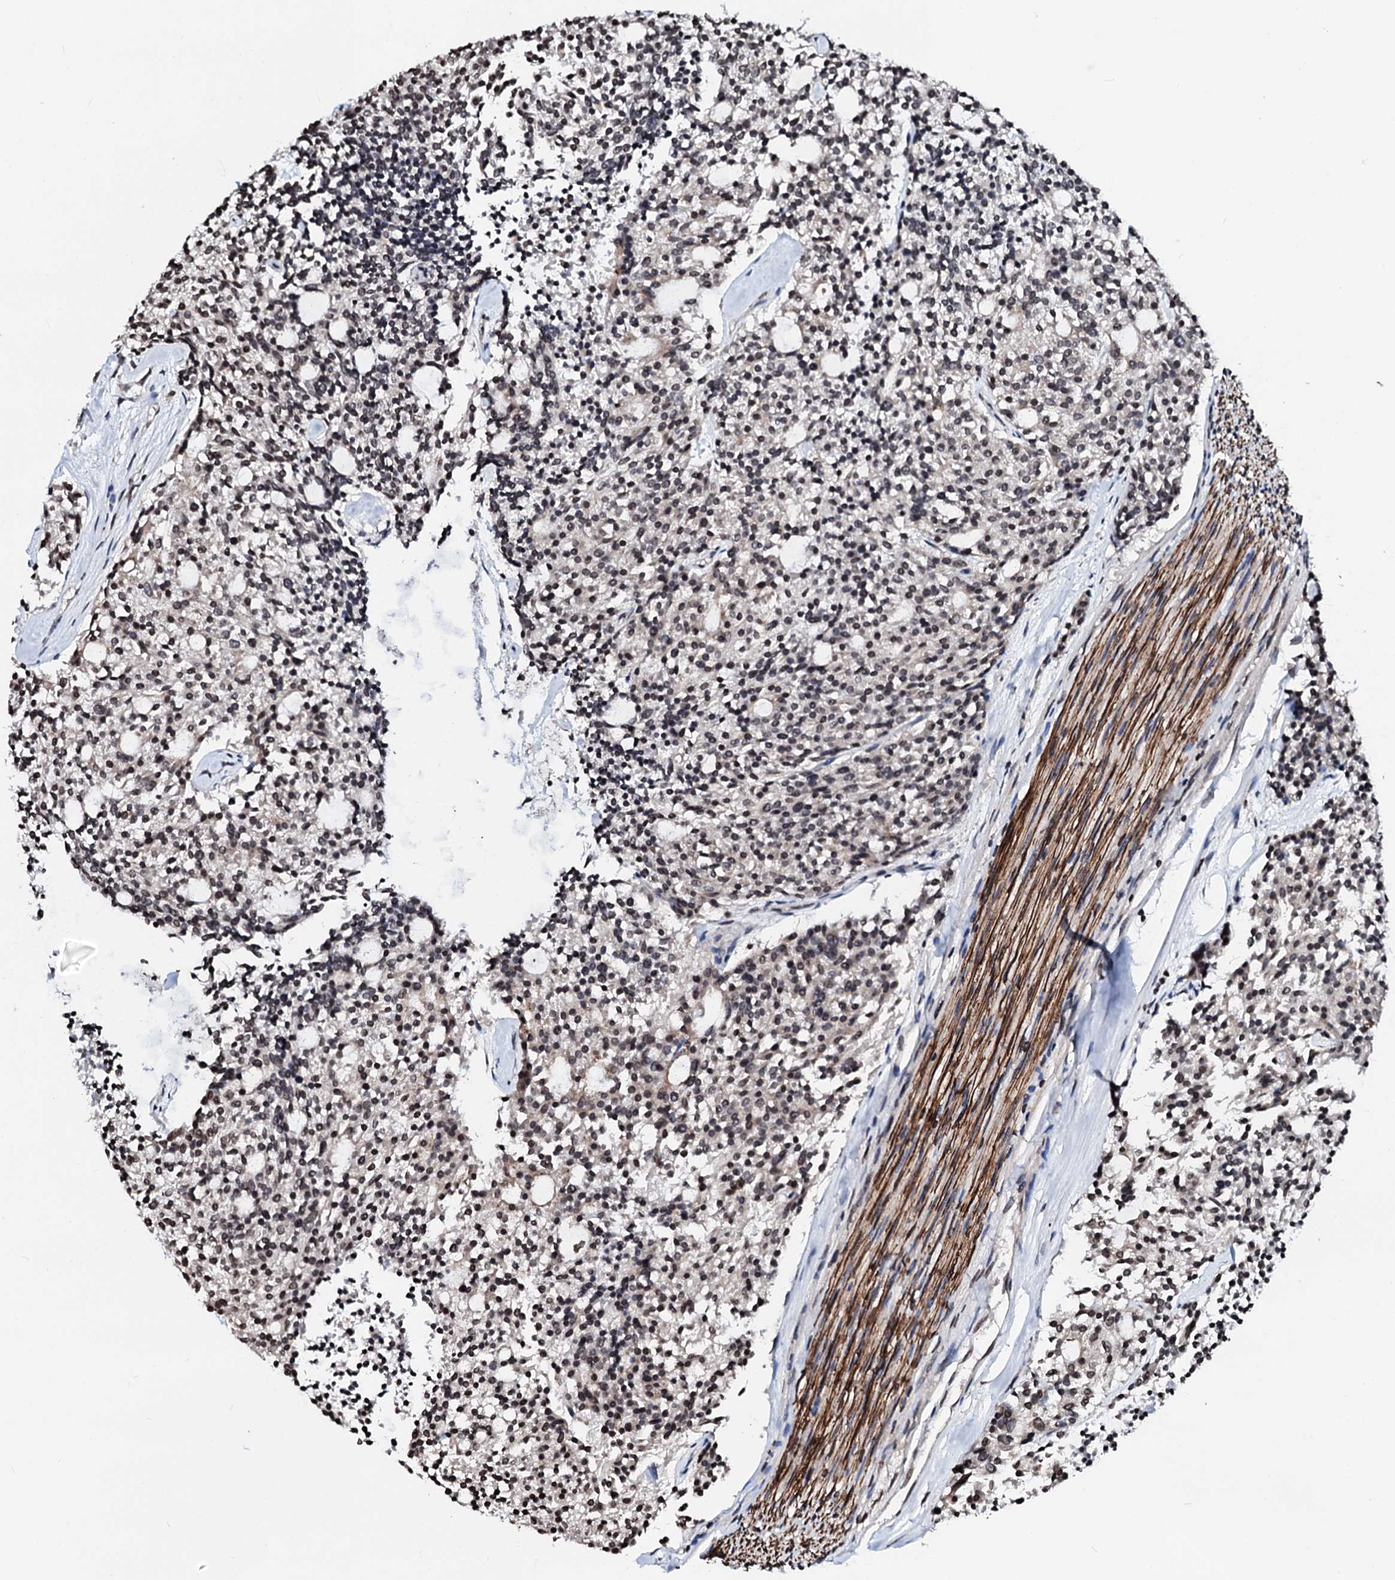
{"staining": {"intensity": "moderate", "quantity": "25%-75%", "location": "nuclear"}, "tissue": "carcinoid", "cell_type": "Tumor cells", "image_type": "cancer", "snomed": [{"axis": "morphology", "description": "Carcinoid, malignant, NOS"}, {"axis": "topography", "description": "Pancreas"}], "caption": "Immunohistochemistry of carcinoid (malignant) shows medium levels of moderate nuclear positivity in approximately 25%-75% of tumor cells.", "gene": "LSM11", "patient": {"sex": "female", "age": 54}}